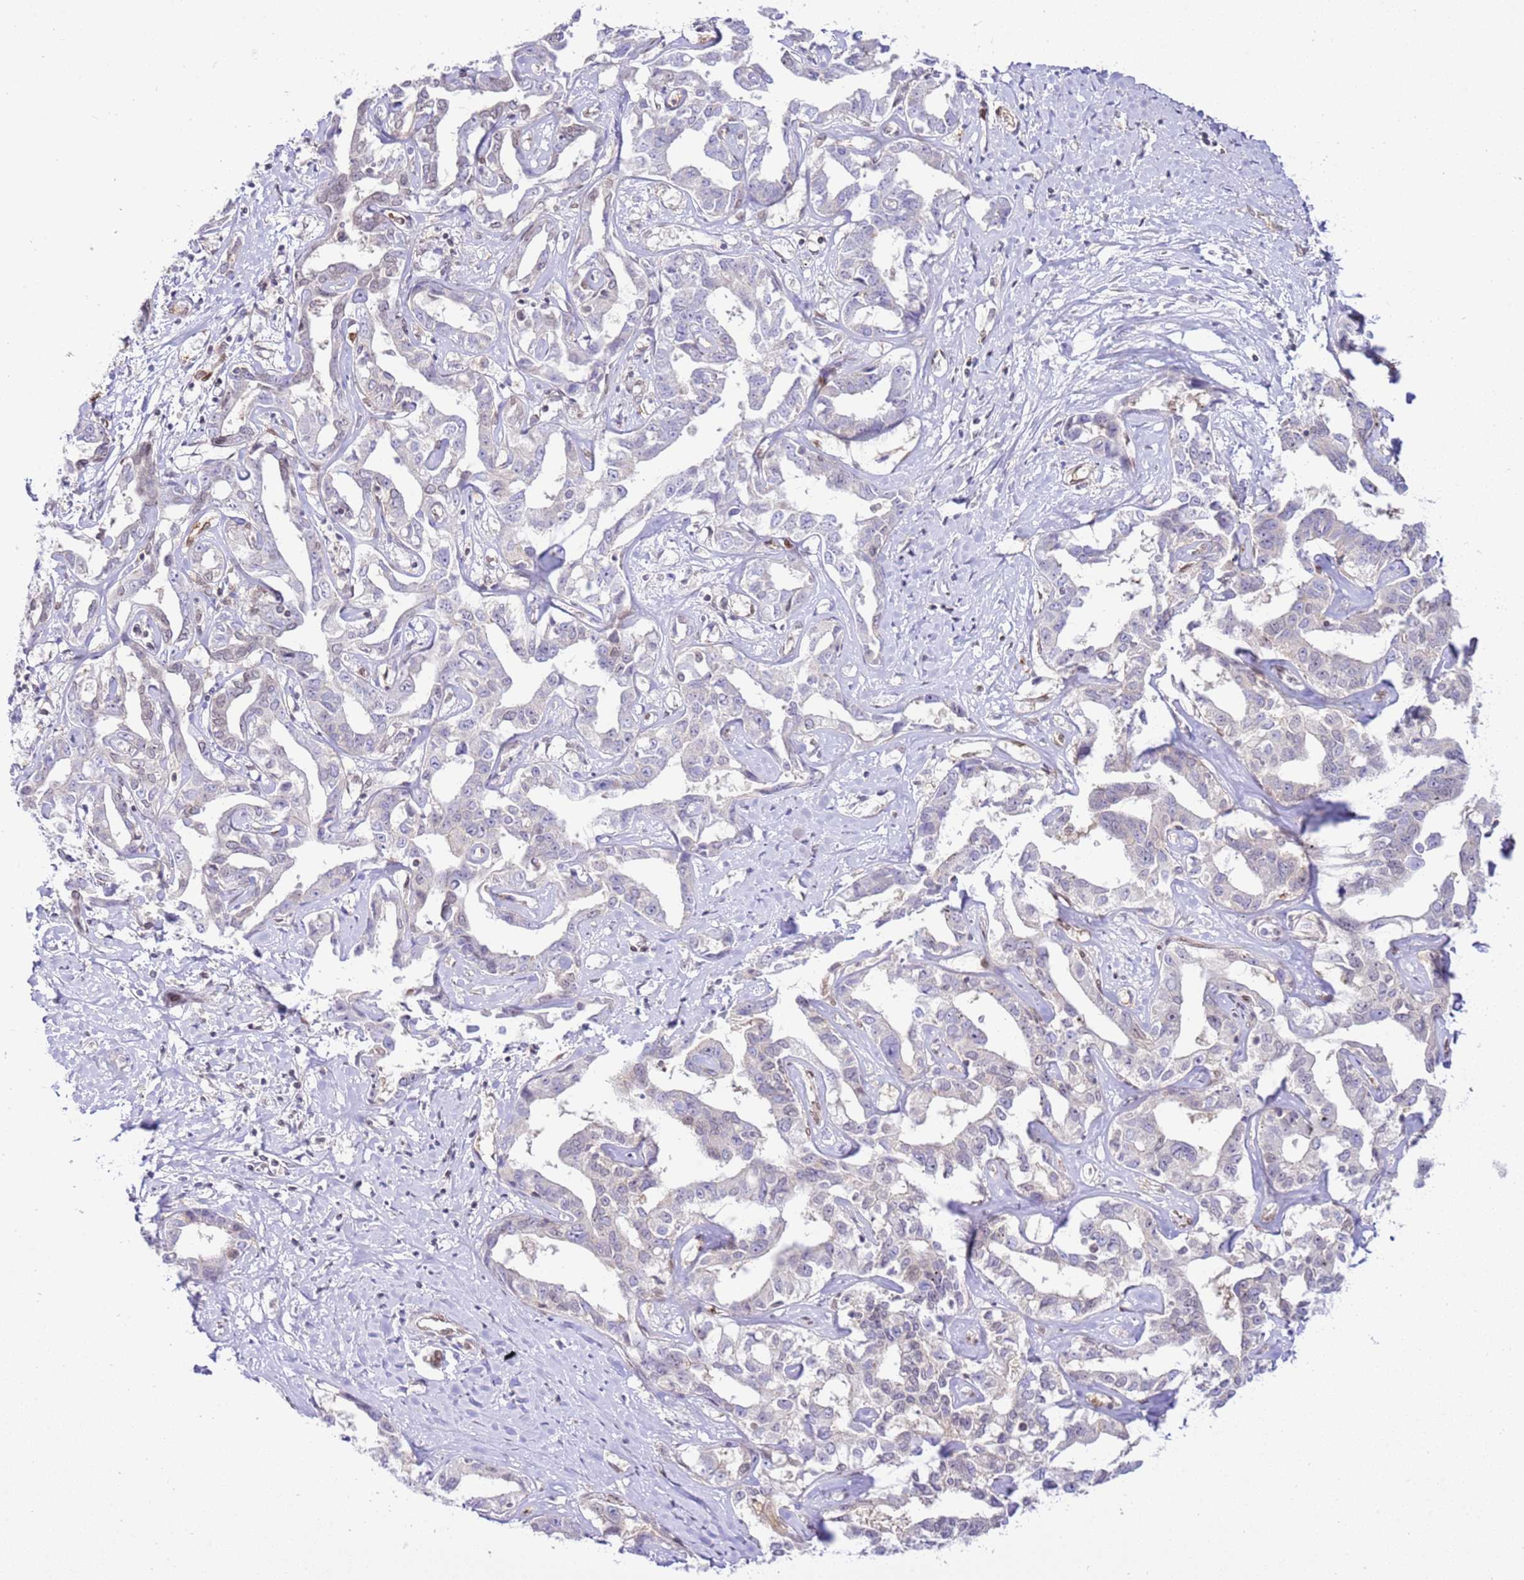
{"staining": {"intensity": "negative", "quantity": "none", "location": "none"}, "tissue": "liver cancer", "cell_type": "Tumor cells", "image_type": "cancer", "snomed": [{"axis": "morphology", "description": "Cholangiocarcinoma"}, {"axis": "topography", "description": "Liver"}], "caption": "This photomicrograph is of liver cholangiocarcinoma stained with IHC to label a protein in brown with the nuclei are counter-stained blue. There is no positivity in tumor cells.", "gene": "TRIM37", "patient": {"sex": "male", "age": 59}}